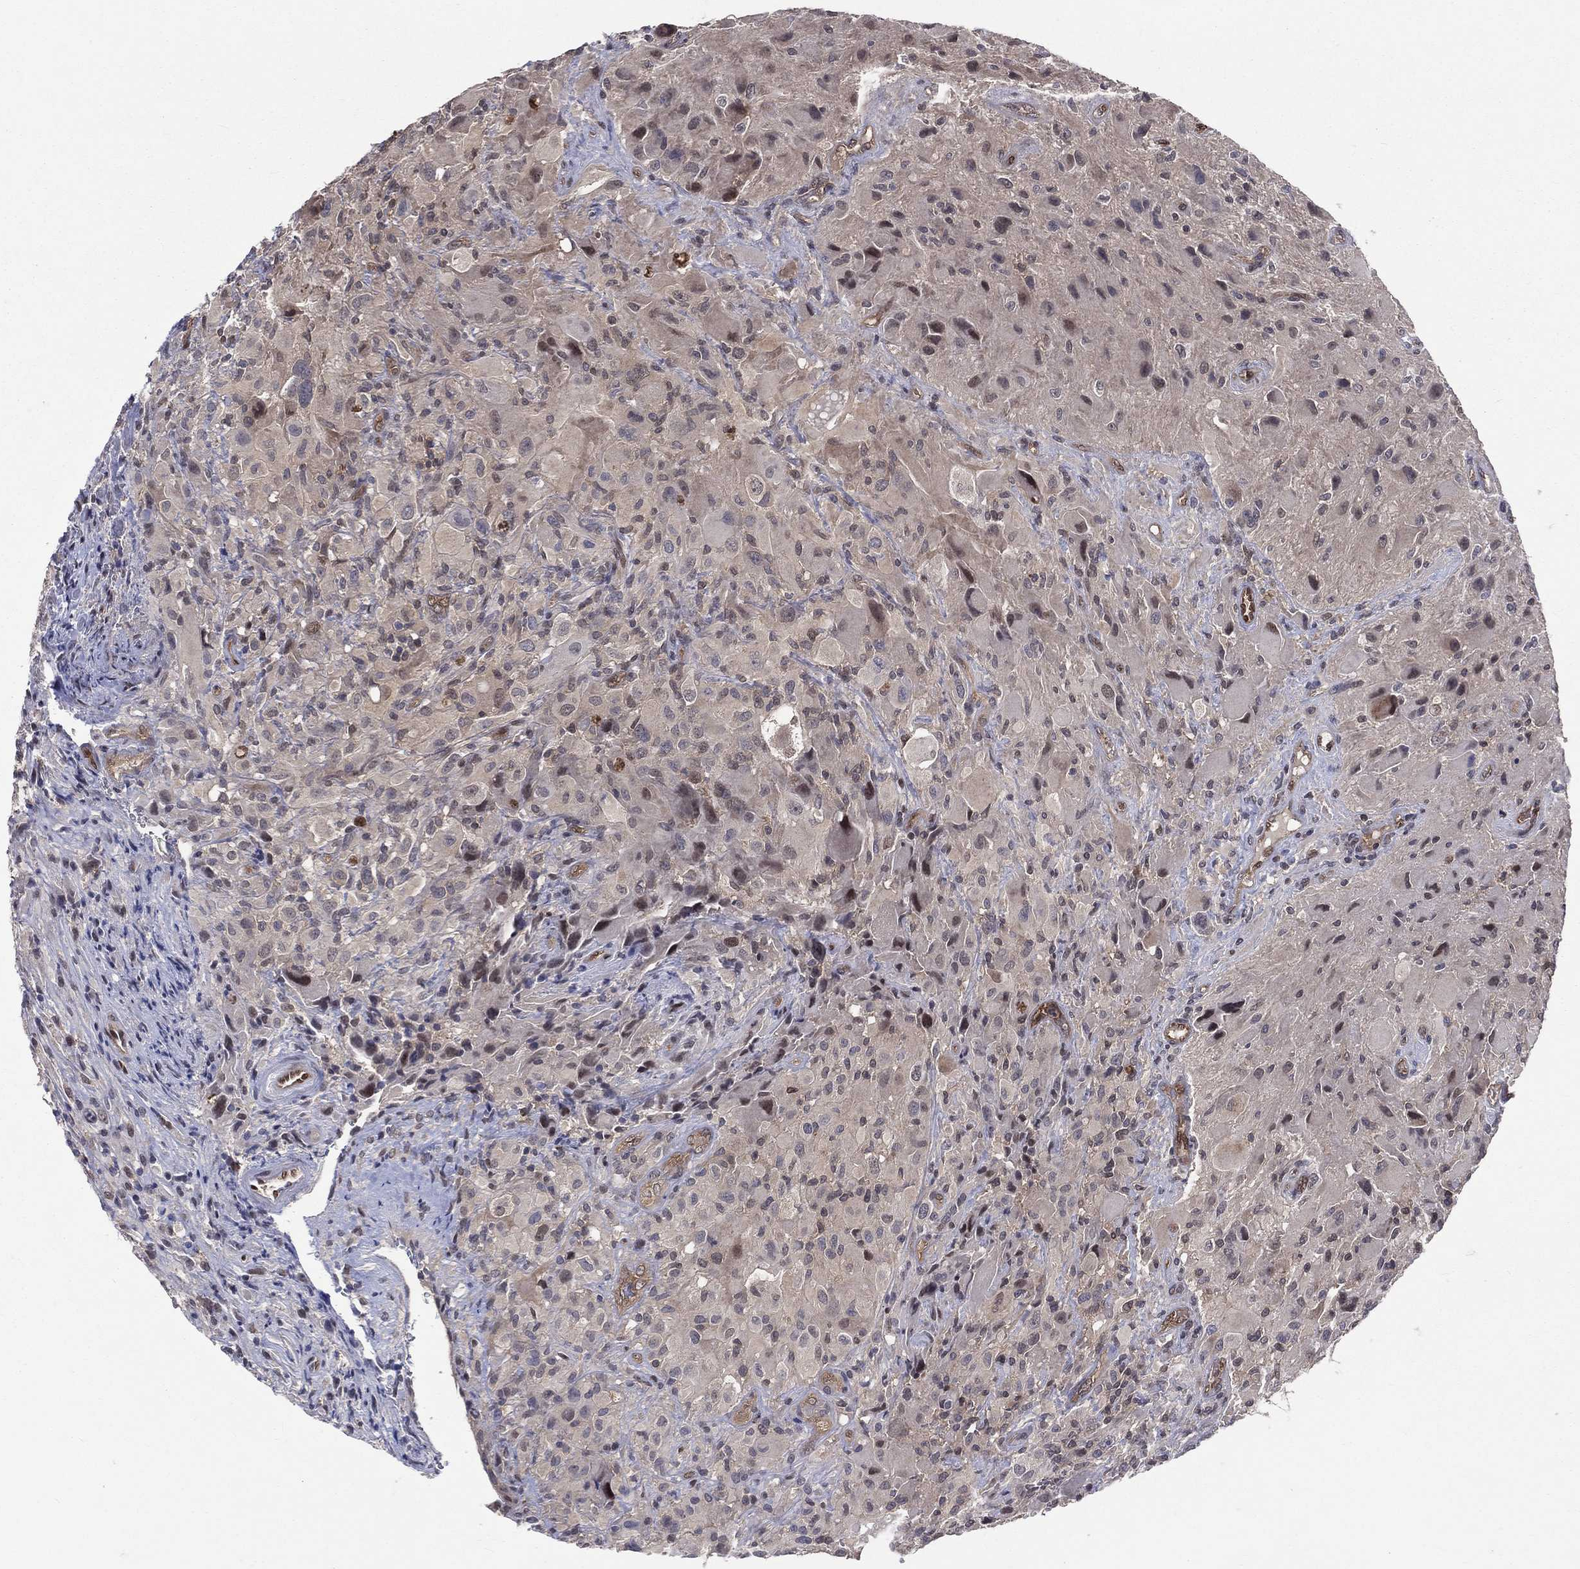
{"staining": {"intensity": "weak", "quantity": "<25%", "location": "cytoplasmic/membranous"}, "tissue": "glioma", "cell_type": "Tumor cells", "image_type": "cancer", "snomed": [{"axis": "morphology", "description": "Glioma, malignant, High grade"}, {"axis": "topography", "description": "Cerebral cortex"}], "caption": "Micrograph shows no protein staining in tumor cells of malignant glioma (high-grade) tissue.", "gene": "GMPR2", "patient": {"sex": "male", "age": 35}}